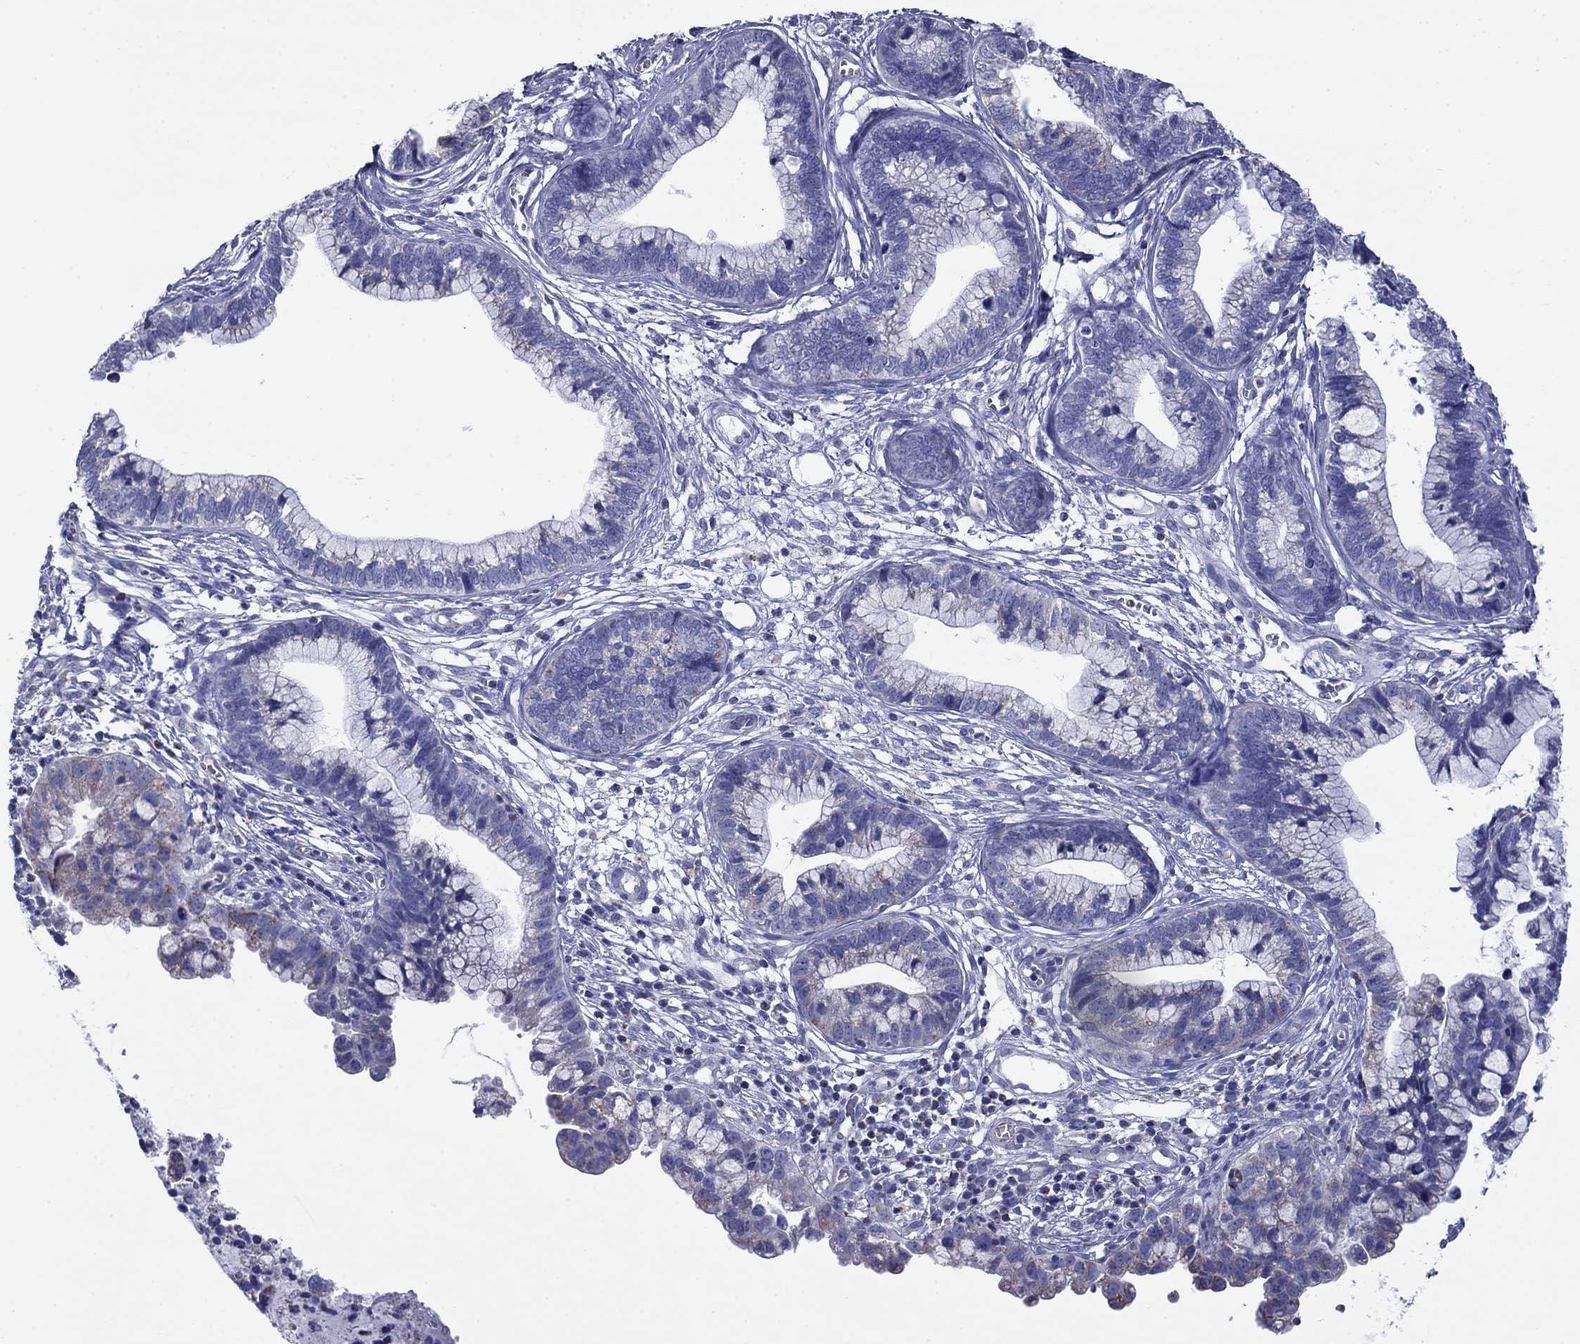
{"staining": {"intensity": "weak", "quantity": "<25%", "location": "cytoplasmic/membranous"}, "tissue": "cervical cancer", "cell_type": "Tumor cells", "image_type": "cancer", "snomed": [{"axis": "morphology", "description": "Adenocarcinoma, NOS"}, {"axis": "topography", "description": "Cervix"}], "caption": "Immunohistochemical staining of human cervical cancer (adenocarcinoma) exhibits no significant expression in tumor cells.", "gene": "ACADSB", "patient": {"sex": "female", "age": 44}}